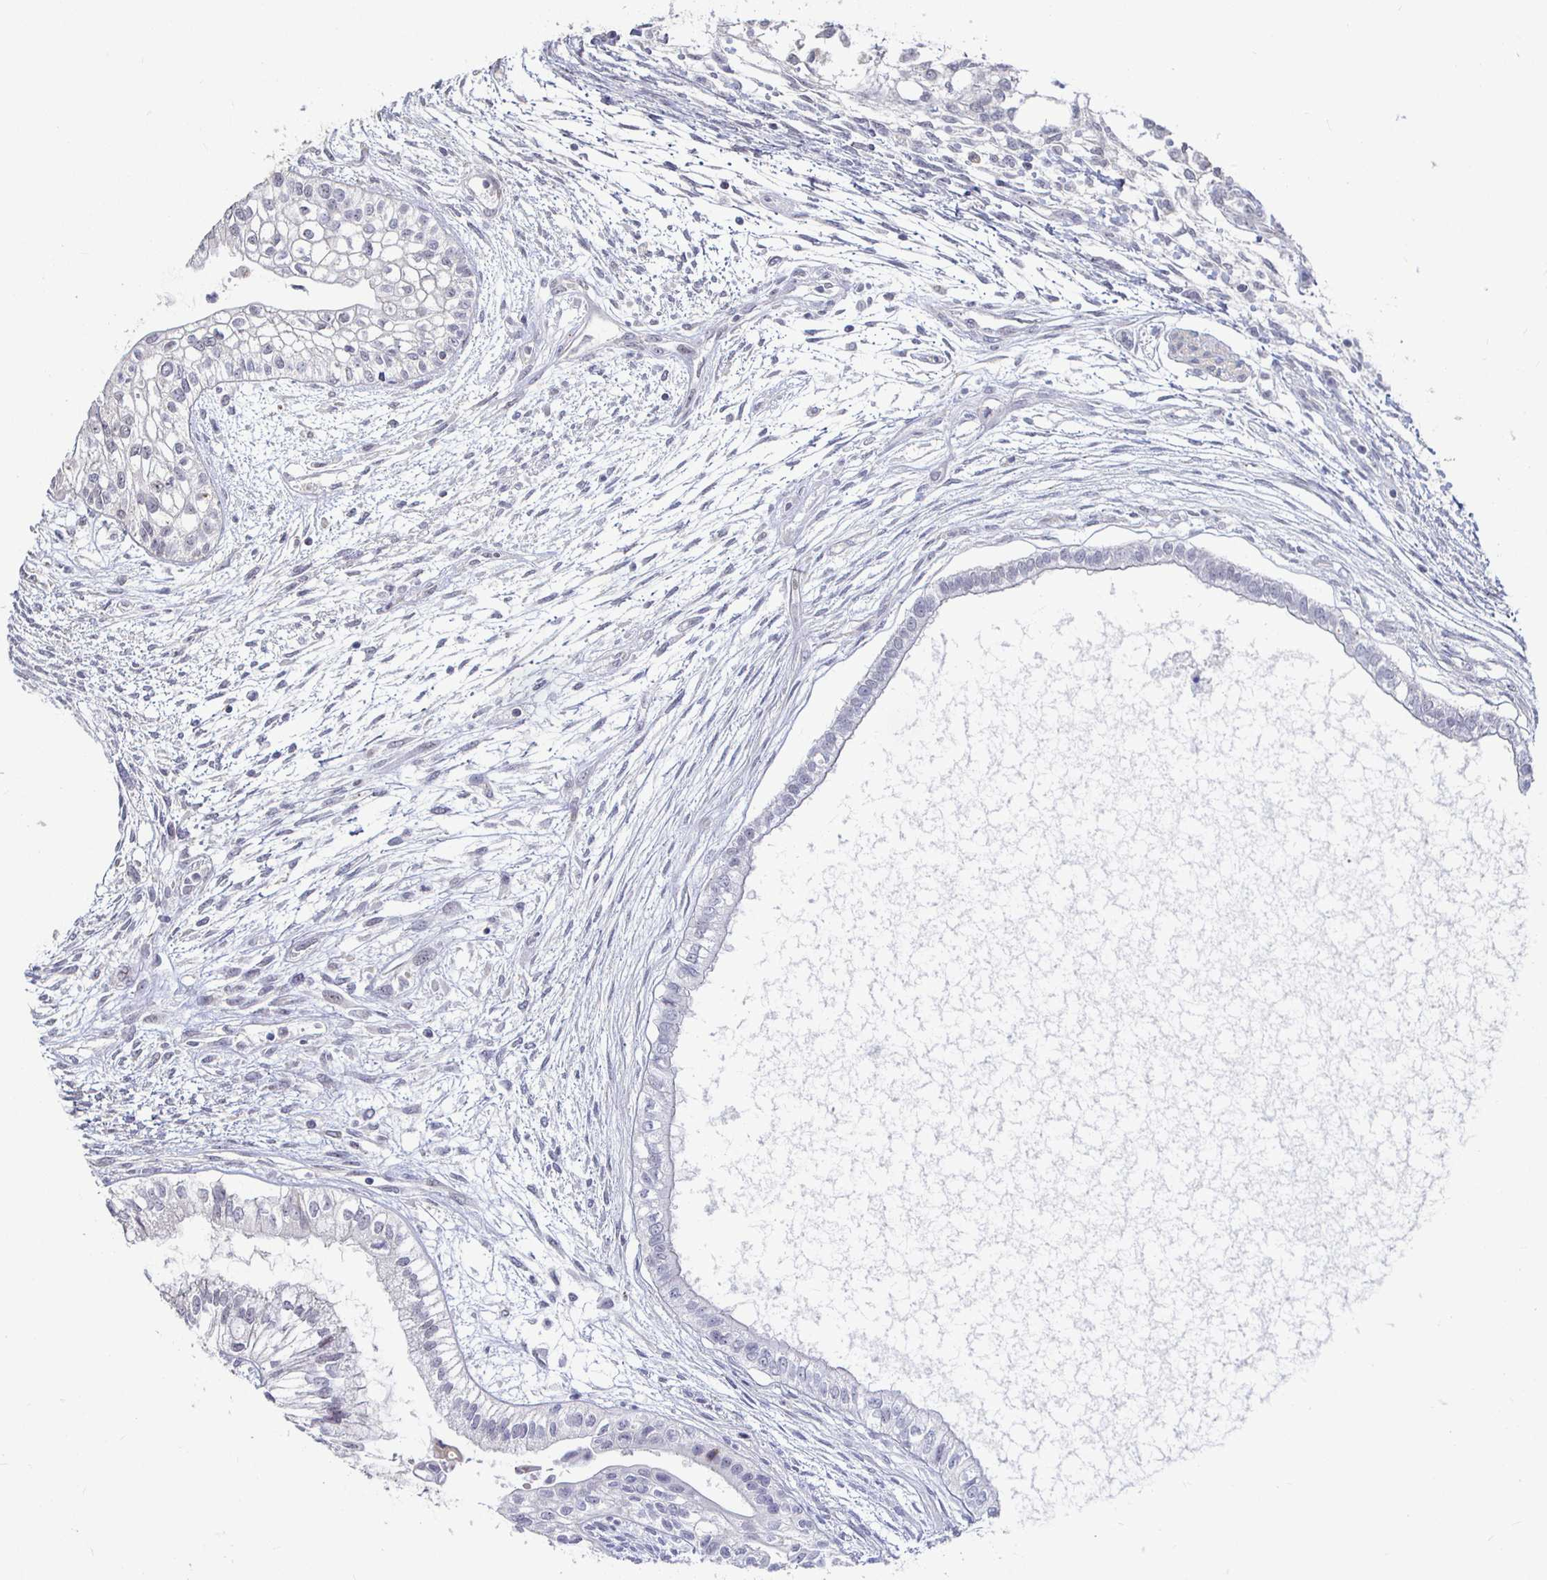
{"staining": {"intensity": "negative", "quantity": "none", "location": "none"}, "tissue": "testis cancer", "cell_type": "Tumor cells", "image_type": "cancer", "snomed": [{"axis": "morphology", "description": "Carcinoma, Embryonal, NOS"}, {"axis": "topography", "description": "Testis"}], "caption": "Immunohistochemistry photomicrograph of neoplastic tissue: testis cancer (embryonal carcinoma) stained with DAB (3,3'-diaminobenzidine) demonstrates no significant protein expression in tumor cells.", "gene": "CAPN11", "patient": {"sex": "male", "age": 37}}